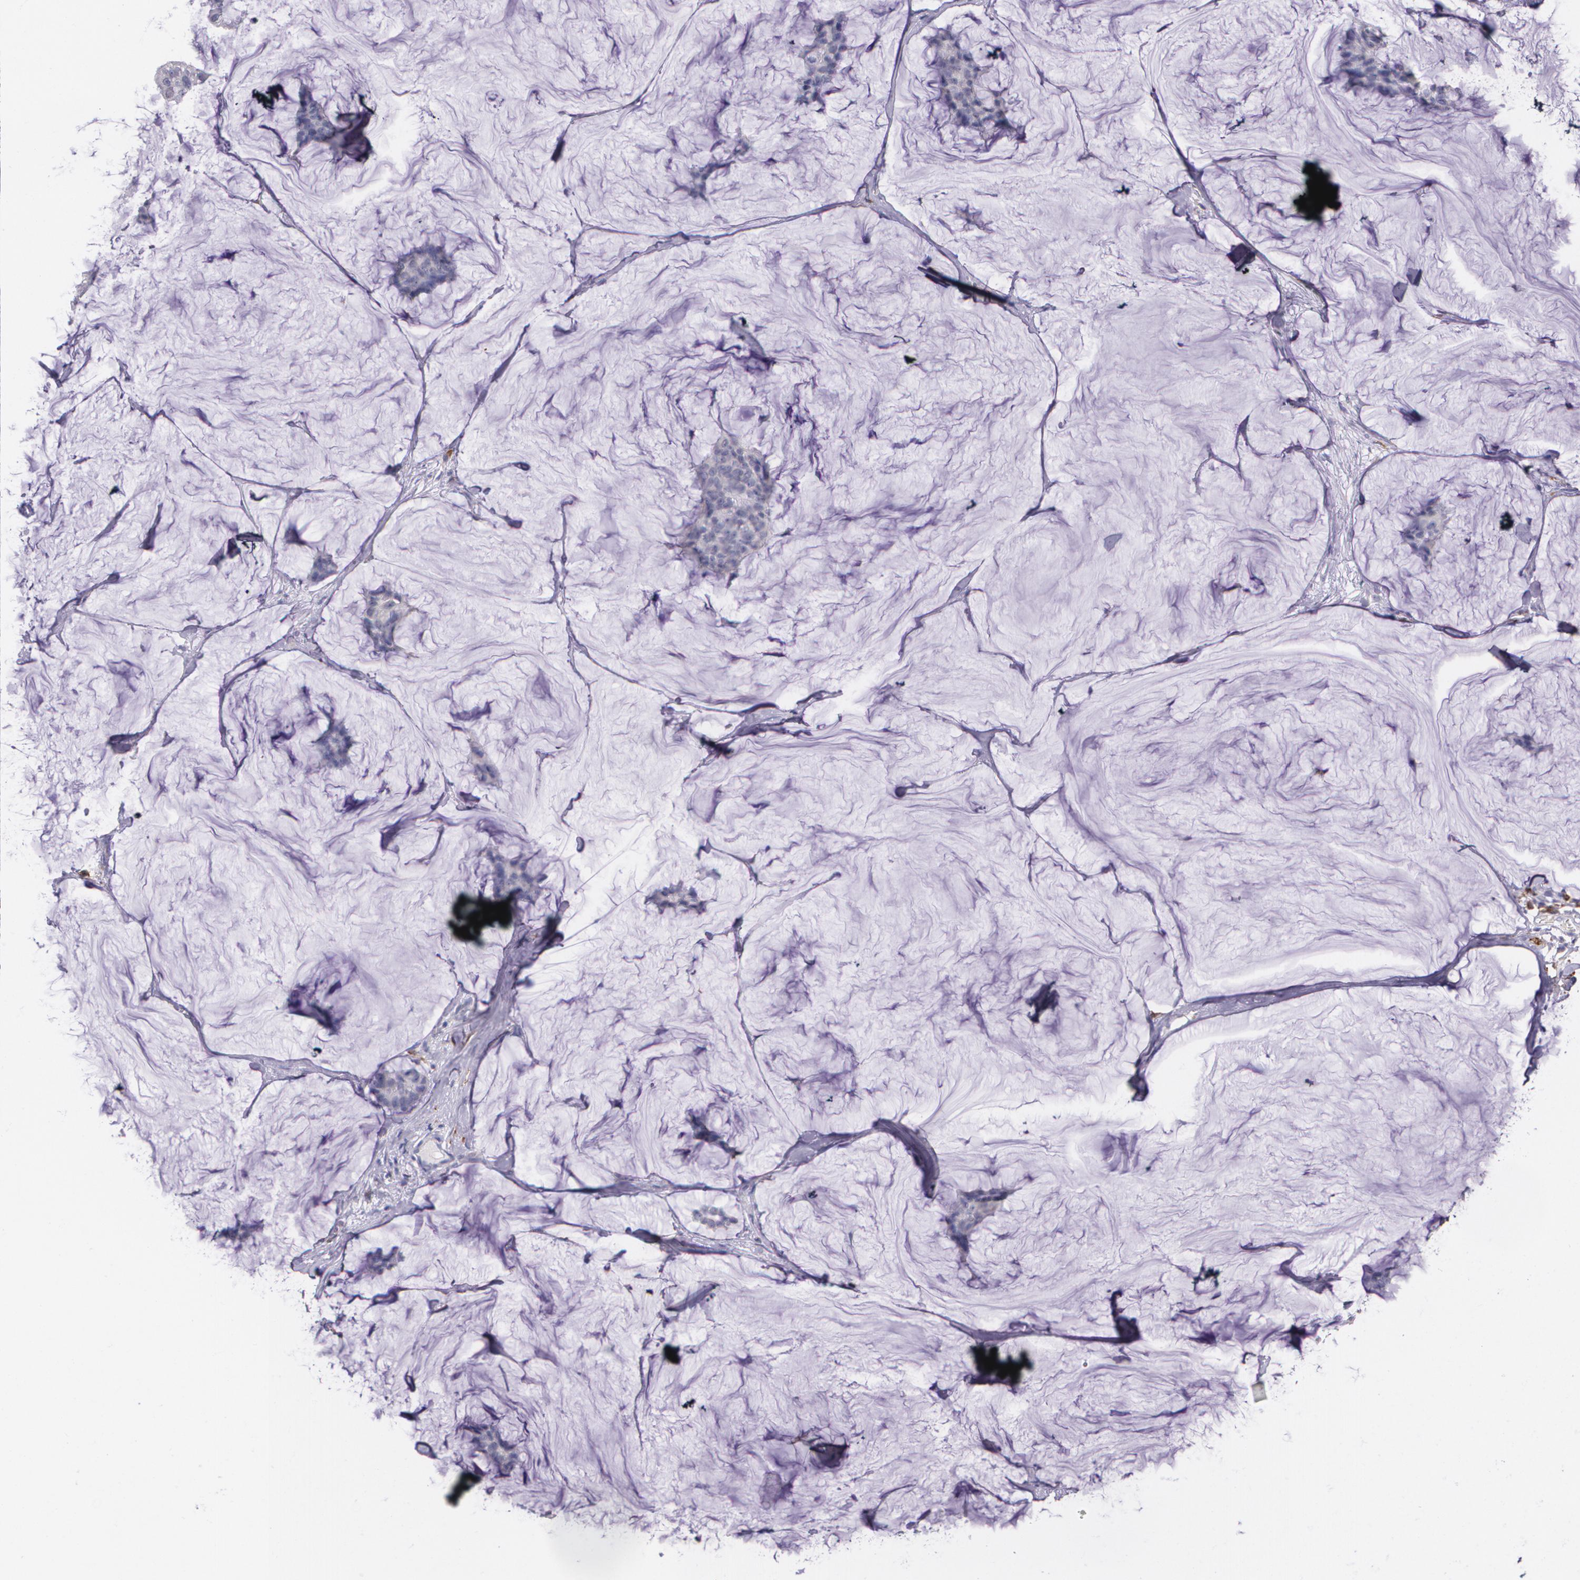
{"staining": {"intensity": "negative", "quantity": "none", "location": "none"}, "tissue": "breast cancer", "cell_type": "Tumor cells", "image_type": "cancer", "snomed": [{"axis": "morphology", "description": "Duct carcinoma"}, {"axis": "topography", "description": "Breast"}], "caption": "Immunohistochemical staining of human breast invasive ductal carcinoma shows no significant staining in tumor cells.", "gene": "RTN1", "patient": {"sex": "female", "age": 93}}